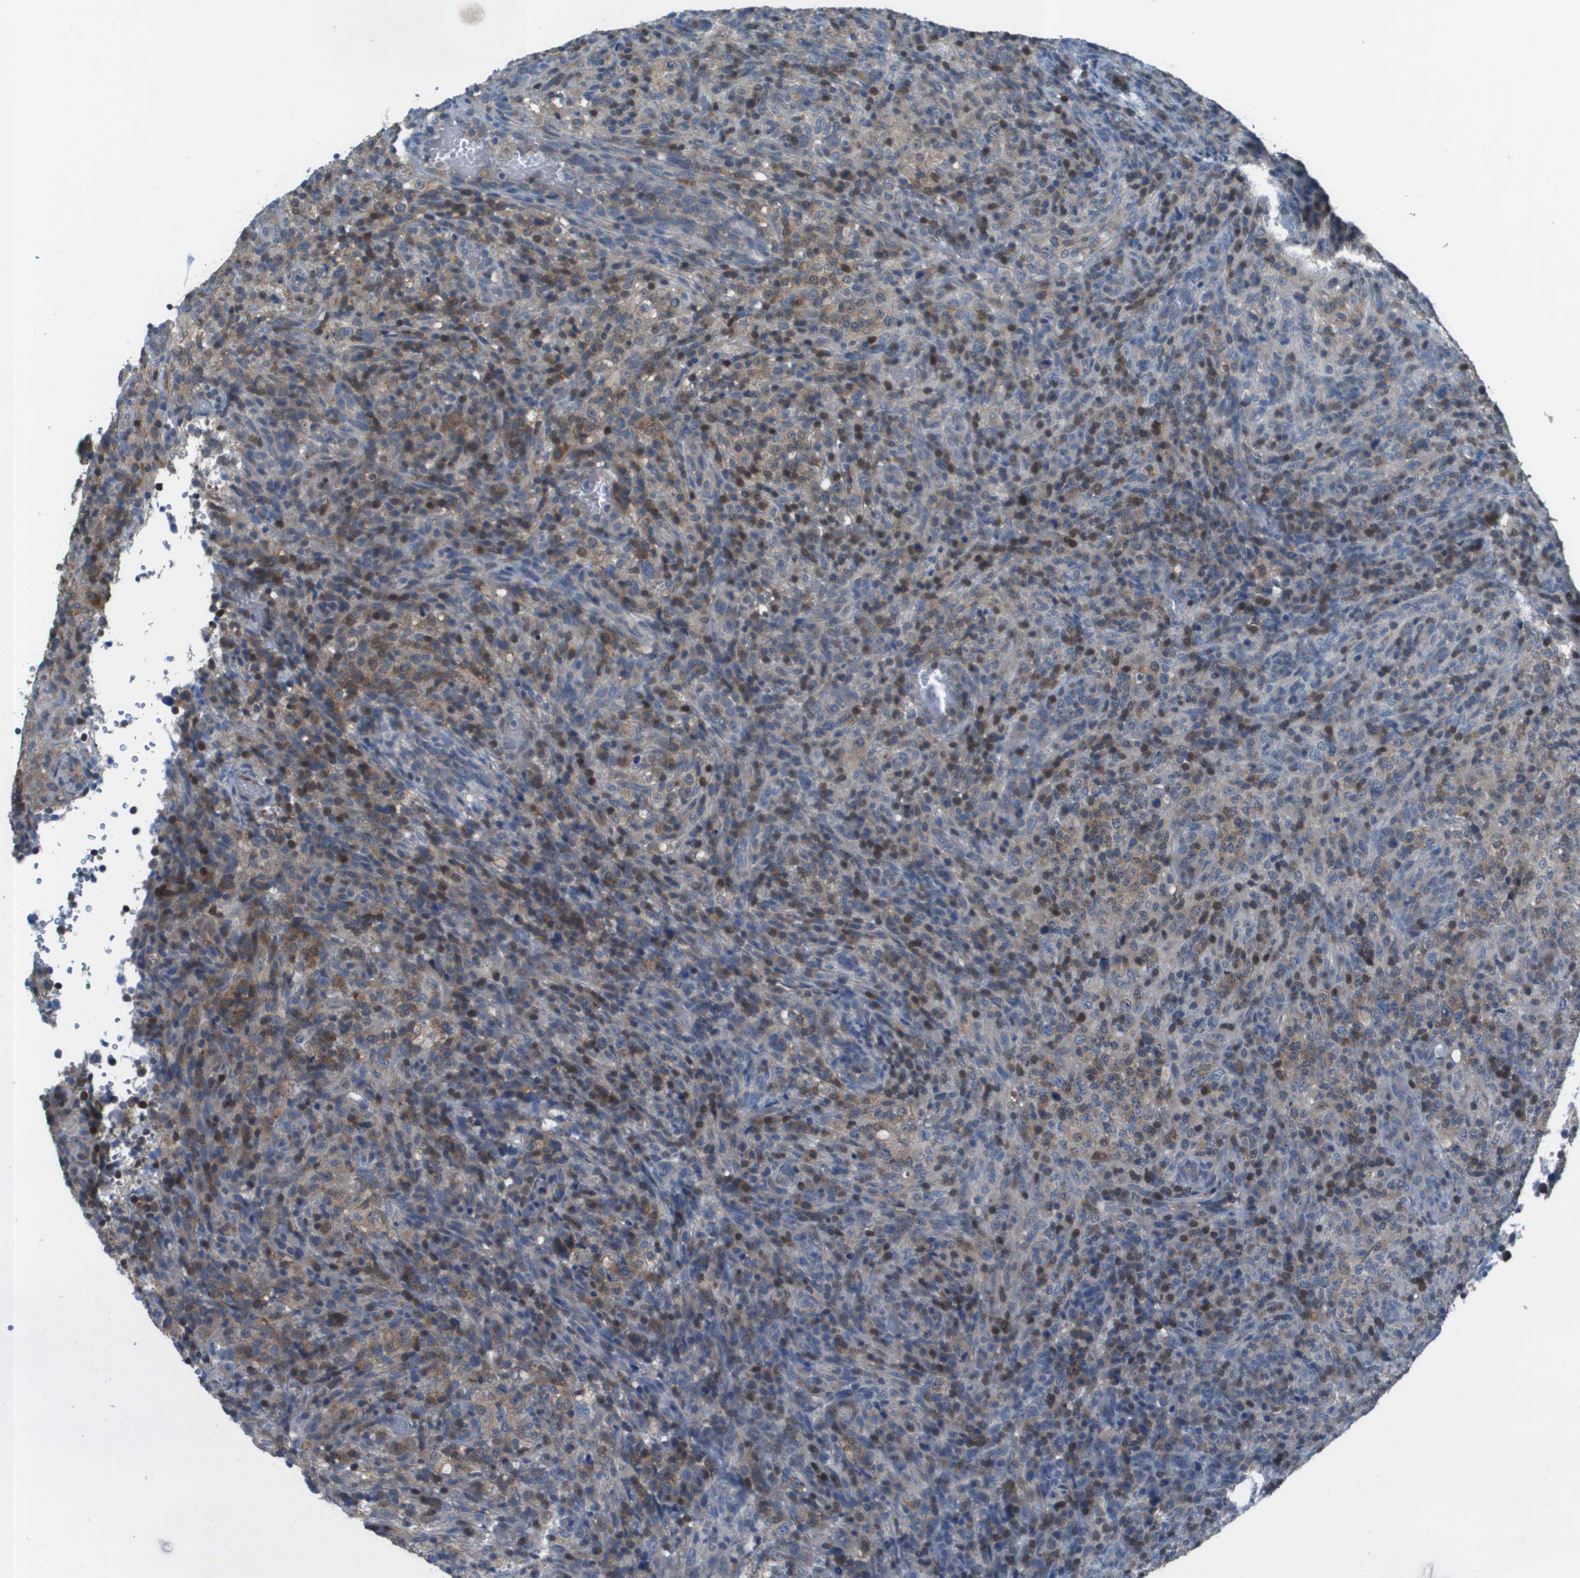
{"staining": {"intensity": "moderate", "quantity": "25%-75%", "location": "cytoplasmic/membranous"}, "tissue": "lymphoma", "cell_type": "Tumor cells", "image_type": "cancer", "snomed": [{"axis": "morphology", "description": "Malignant lymphoma, non-Hodgkin's type, High grade"}, {"axis": "topography", "description": "Lymph node"}], "caption": "About 25%-75% of tumor cells in human high-grade malignant lymphoma, non-Hodgkin's type reveal moderate cytoplasmic/membranous protein expression as visualized by brown immunohistochemical staining.", "gene": "CAMK4", "patient": {"sex": "female", "age": 76}}